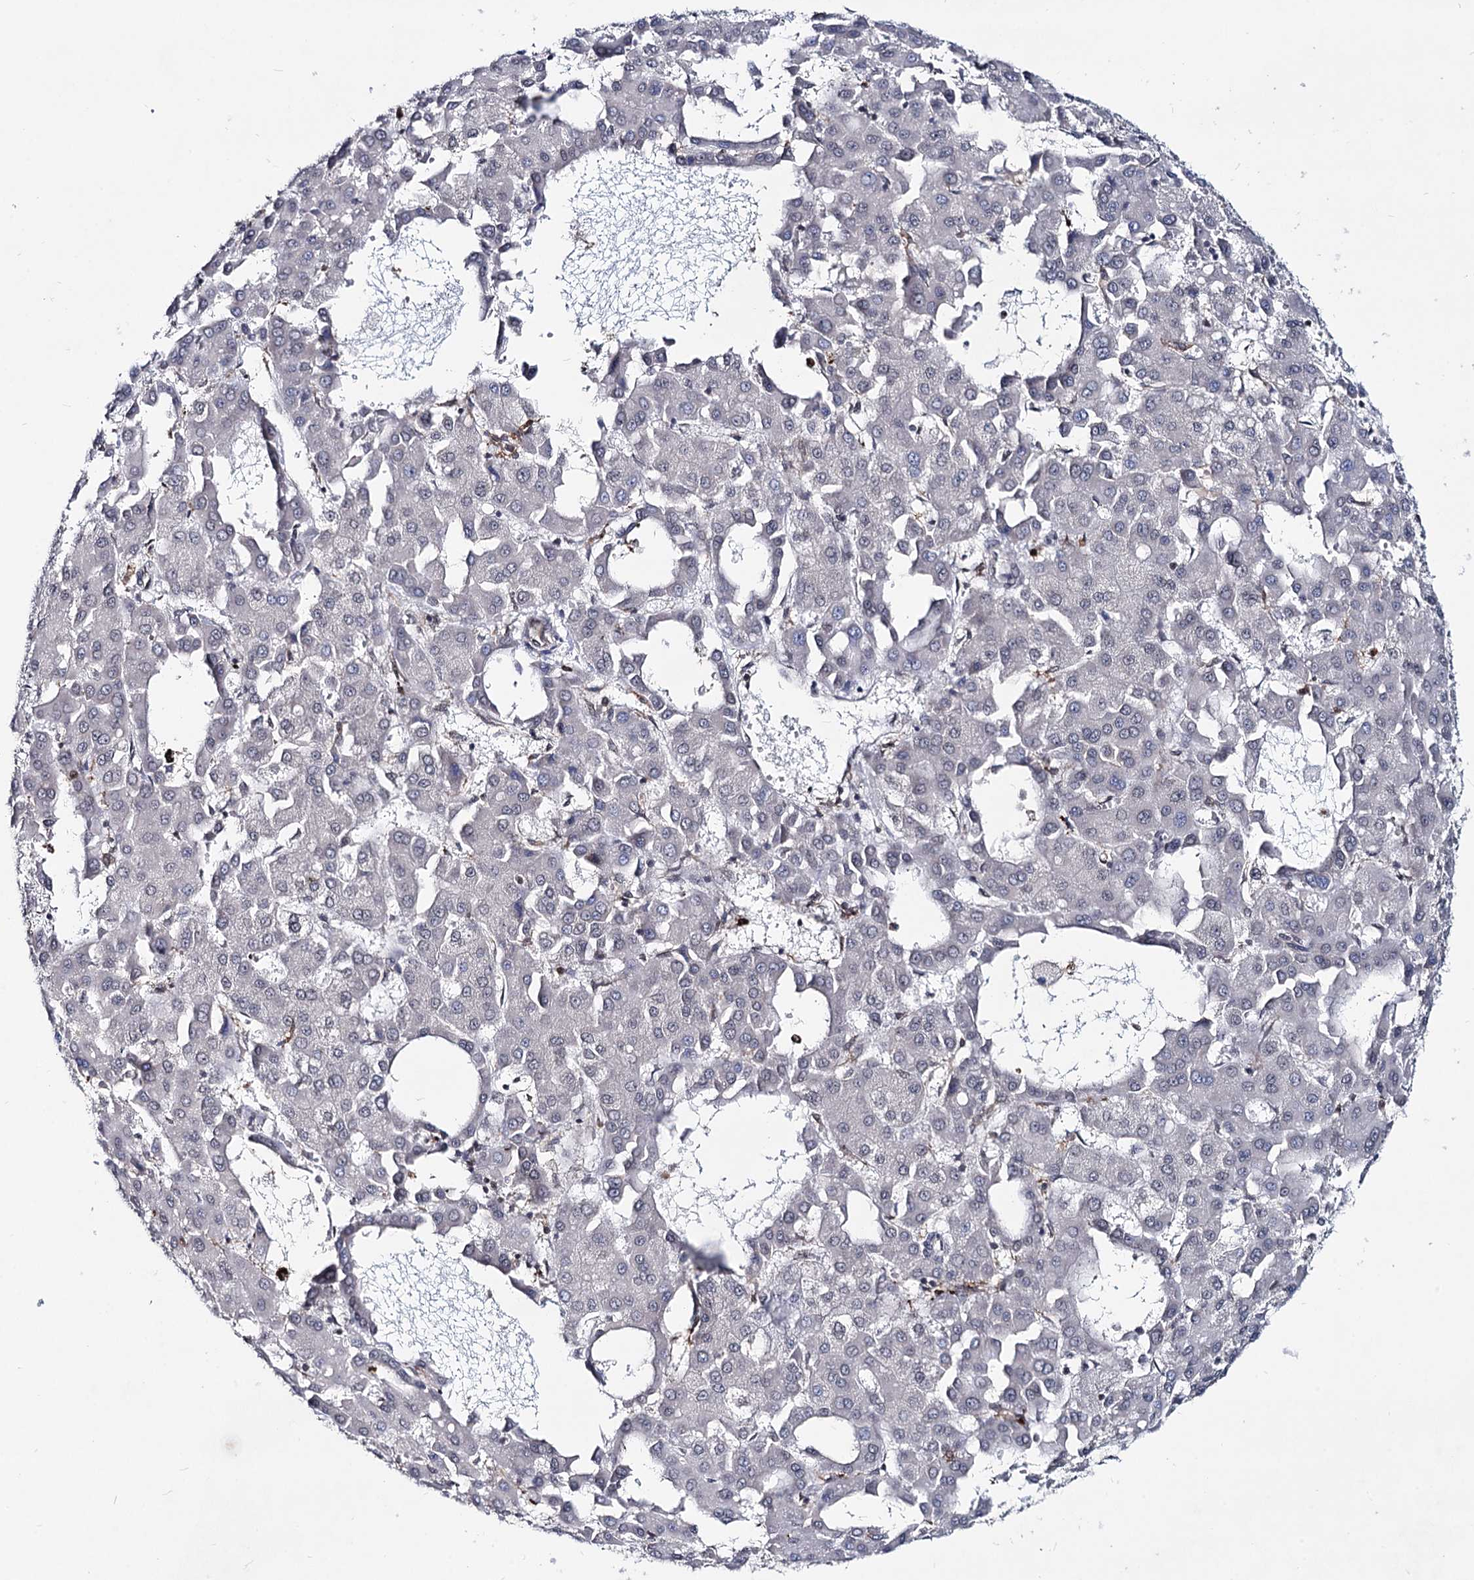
{"staining": {"intensity": "negative", "quantity": "none", "location": "none"}, "tissue": "liver cancer", "cell_type": "Tumor cells", "image_type": "cancer", "snomed": [{"axis": "morphology", "description": "Carcinoma, Hepatocellular, NOS"}, {"axis": "topography", "description": "Liver"}], "caption": "An immunohistochemistry (IHC) image of liver hepatocellular carcinoma is shown. There is no staining in tumor cells of liver hepatocellular carcinoma. (DAB IHC, high magnification).", "gene": "RNF6", "patient": {"sex": "male", "age": 47}}